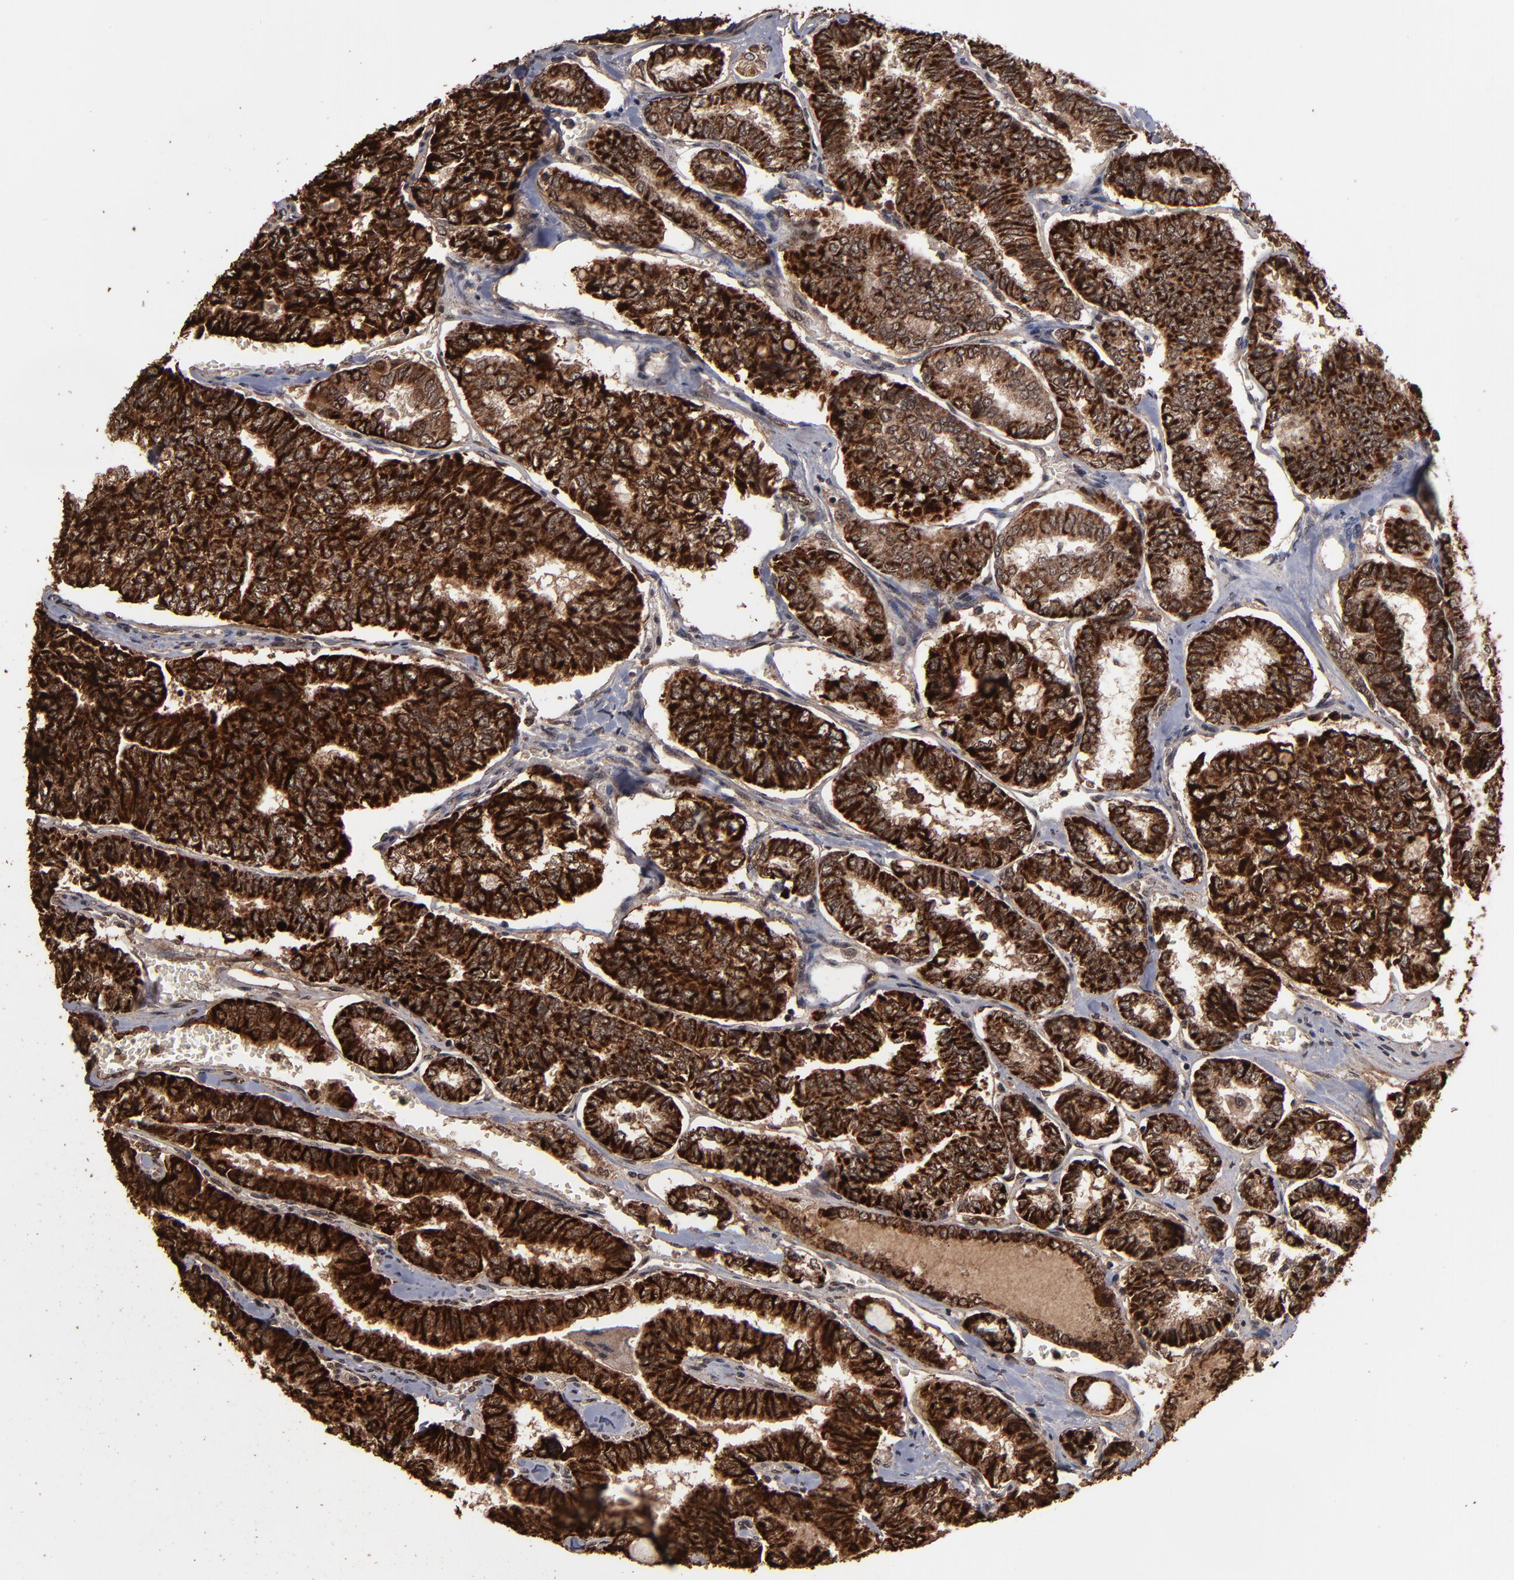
{"staining": {"intensity": "strong", "quantity": ">75%", "location": "nuclear"}, "tissue": "thyroid cancer", "cell_type": "Tumor cells", "image_type": "cancer", "snomed": [{"axis": "morphology", "description": "Papillary adenocarcinoma, NOS"}, {"axis": "topography", "description": "Thyroid gland"}], "caption": "IHC image of neoplastic tissue: human papillary adenocarcinoma (thyroid) stained using immunohistochemistry reveals high levels of strong protein expression localized specifically in the nuclear of tumor cells, appearing as a nuclear brown color.", "gene": "NXF2B", "patient": {"sex": "female", "age": 35}}